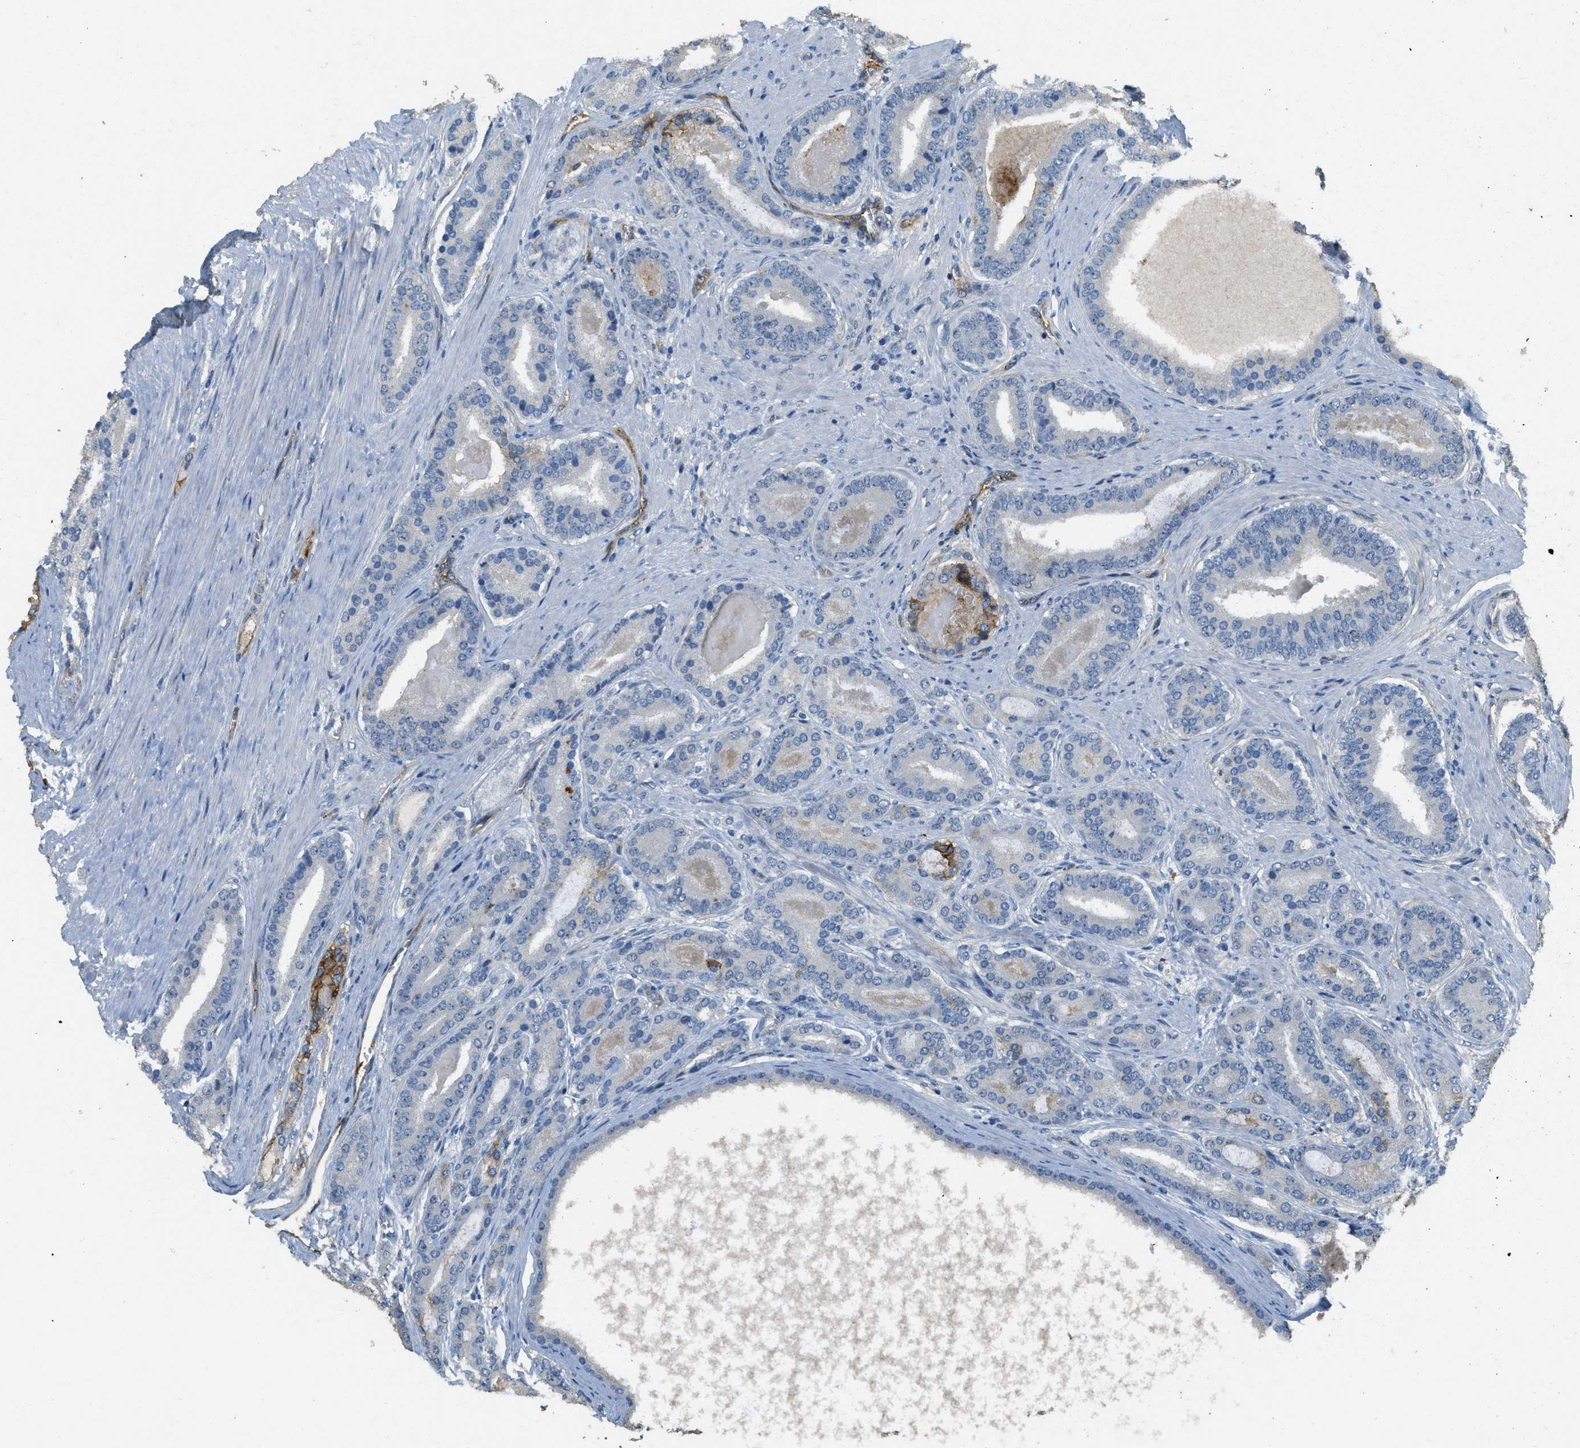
{"staining": {"intensity": "negative", "quantity": "none", "location": "none"}, "tissue": "prostate cancer", "cell_type": "Tumor cells", "image_type": "cancer", "snomed": [{"axis": "morphology", "description": "Adenocarcinoma, High grade"}, {"axis": "topography", "description": "Prostate"}], "caption": "This is an immunohistochemistry photomicrograph of human prostate cancer. There is no expression in tumor cells.", "gene": "OSMR", "patient": {"sex": "male", "age": 60}}